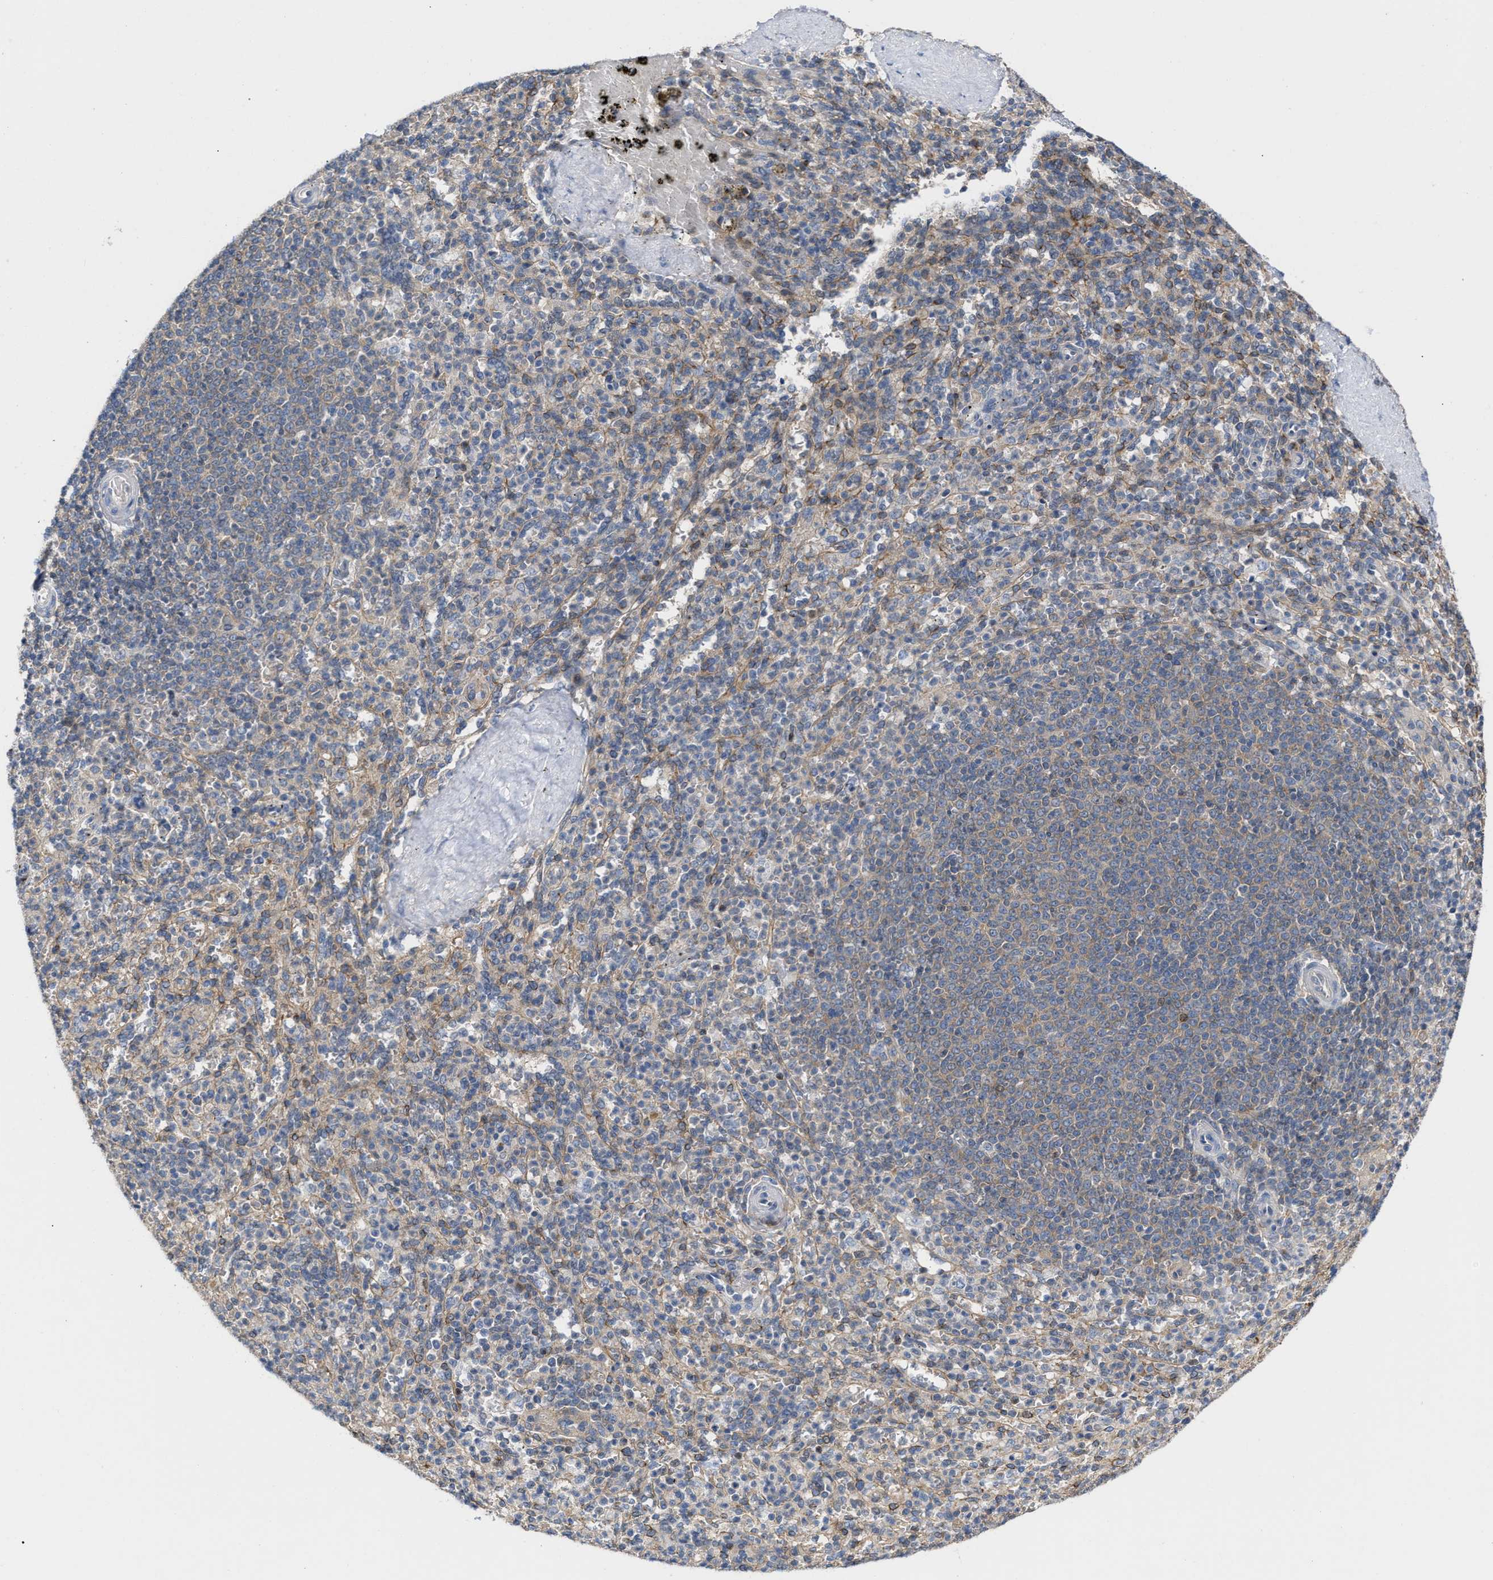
{"staining": {"intensity": "weak", "quantity": "25%-75%", "location": "cytoplasmic/membranous"}, "tissue": "spleen", "cell_type": "Cells in red pulp", "image_type": "normal", "snomed": [{"axis": "morphology", "description": "Normal tissue, NOS"}, {"axis": "topography", "description": "Spleen"}], "caption": "IHC histopathology image of unremarkable spleen: spleen stained using immunohistochemistry exhibits low levels of weak protein expression localized specifically in the cytoplasmic/membranous of cells in red pulp, appearing as a cytoplasmic/membranous brown color.", "gene": "BBLN", "patient": {"sex": "male", "age": 36}}